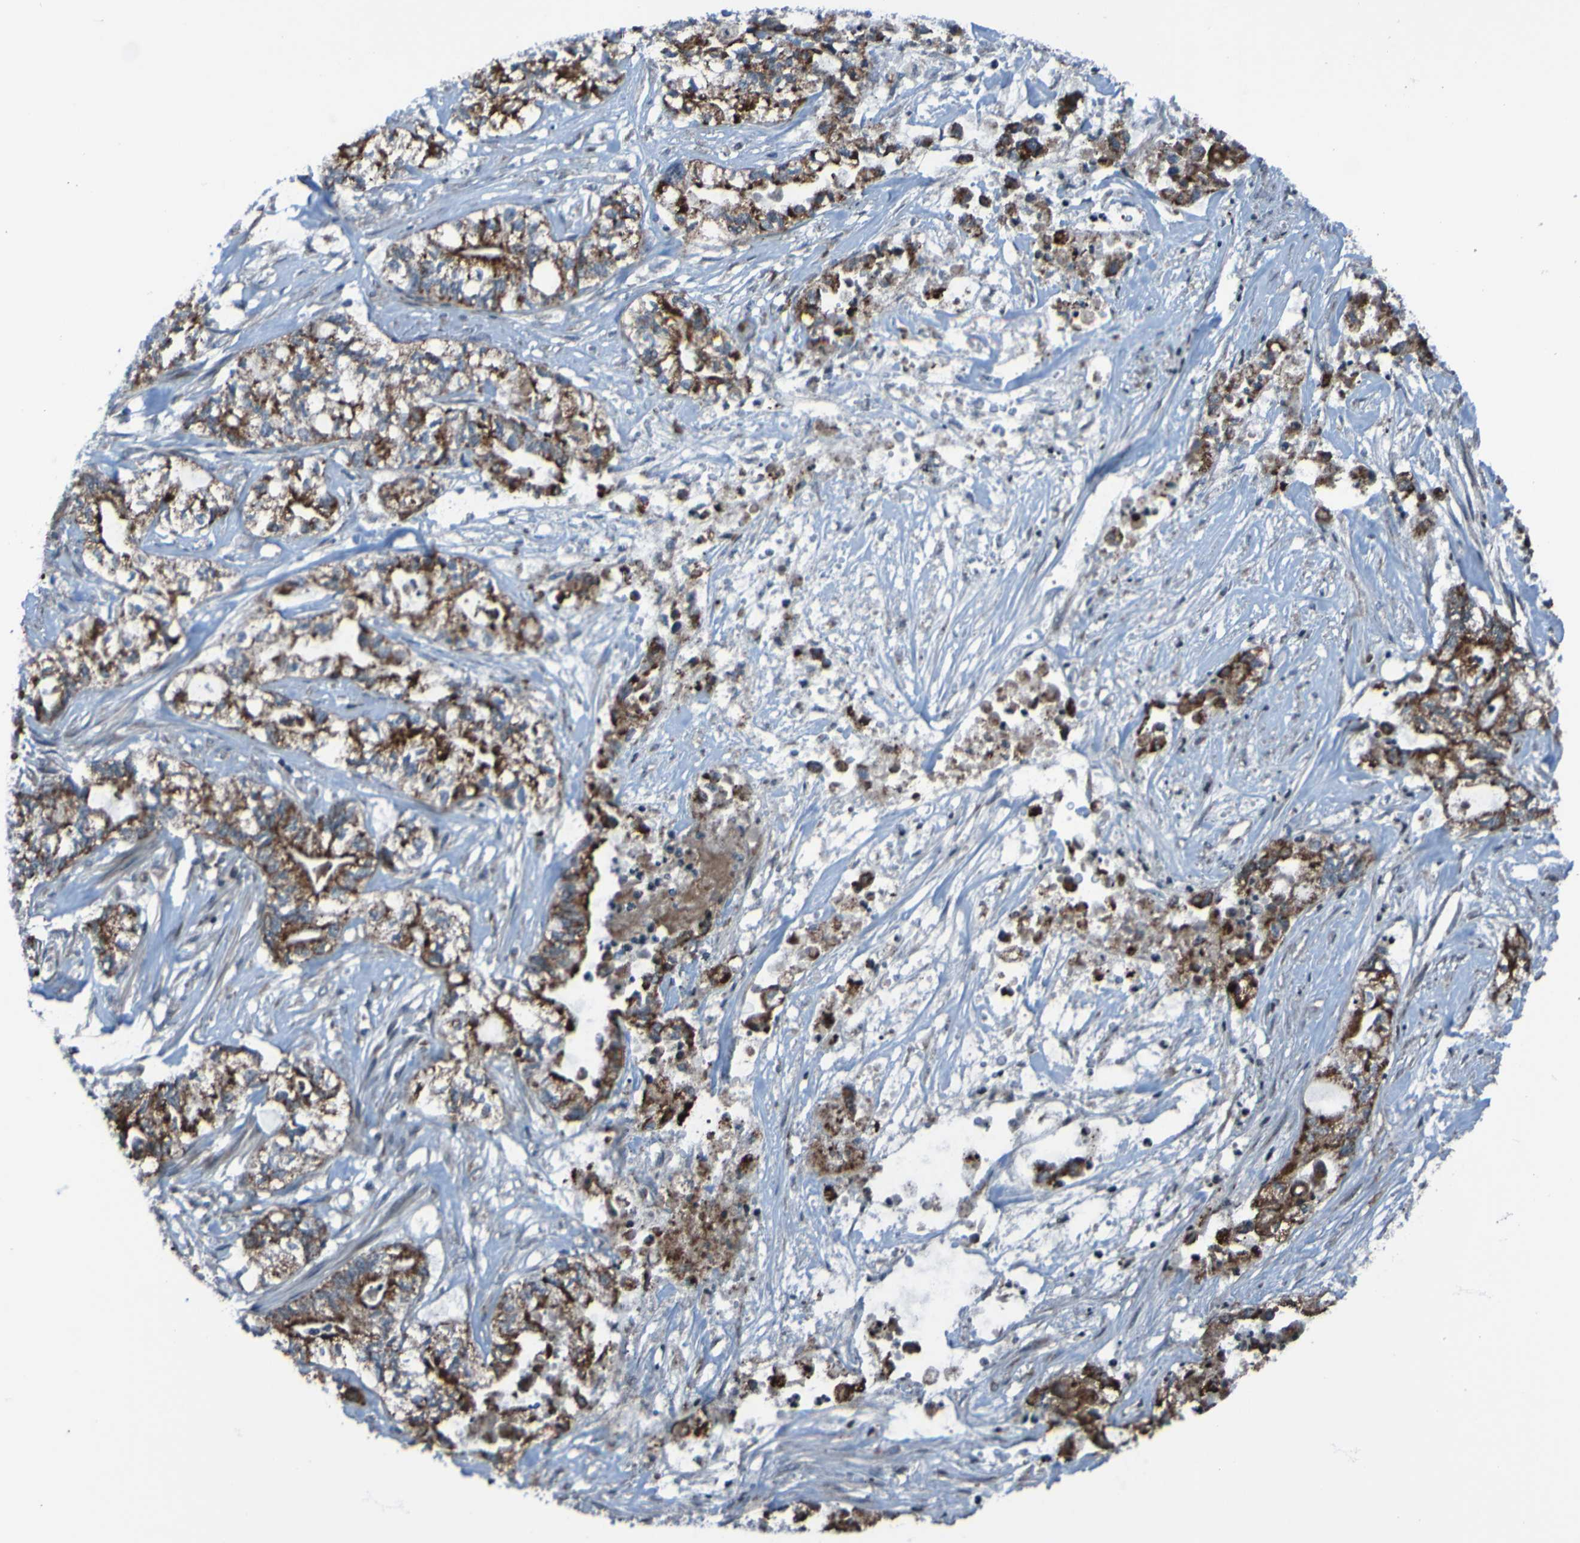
{"staining": {"intensity": "moderate", "quantity": ">75%", "location": "cytoplasmic/membranous"}, "tissue": "pancreatic cancer", "cell_type": "Tumor cells", "image_type": "cancer", "snomed": [{"axis": "morphology", "description": "Adenocarcinoma, NOS"}, {"axis": "topography", "description": "Pancreas"}], "caption": "Immunohistochemical staining of human pancreatic cancer (adenocarcinoma) reveals medium levels of moderate cytoplasmic/membranous positivity in approximately >75% of tumor cells.", "gene": "UNG", "patient": {"sex": "male", "age": 79}}